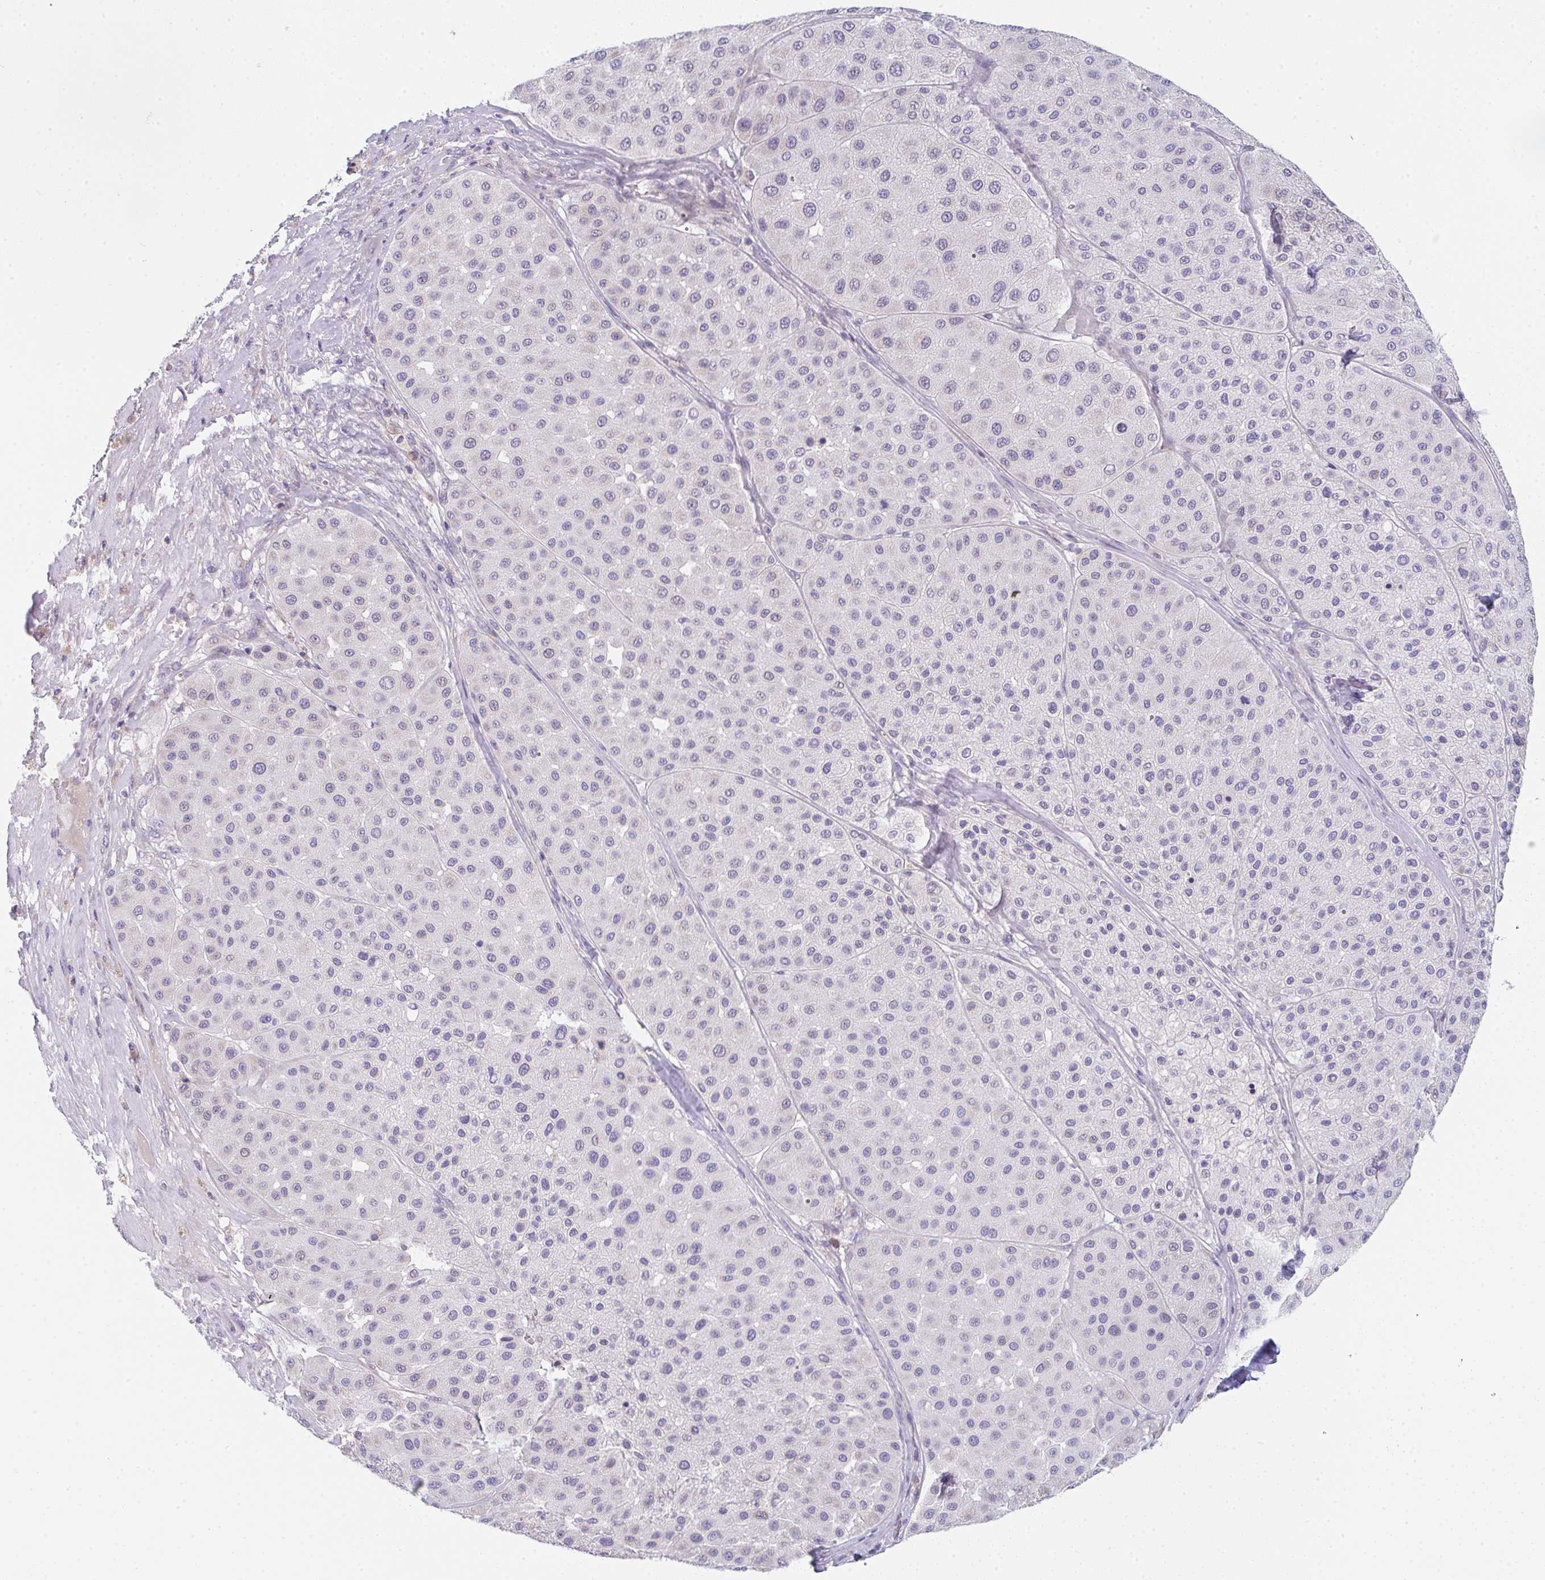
{"staining": {"intensity": "negative", "quantity": "none", "location": "none"}, "tissue": "melanoma", "cell_type": "Tumor cells", "image_type": "cancer", "snomed": [{"axis": "morphology", "description": "Malignant melanoma, Metastatic site"}, {"axis": "topography", "description": "Smooth muscle"}], "caption": "Melanoma stained for a protein using immunohistochemistry demonstrates no expression tumor cells.", "gene": "CACNA1S", "patient": {"sex": "male", "age": 41}}